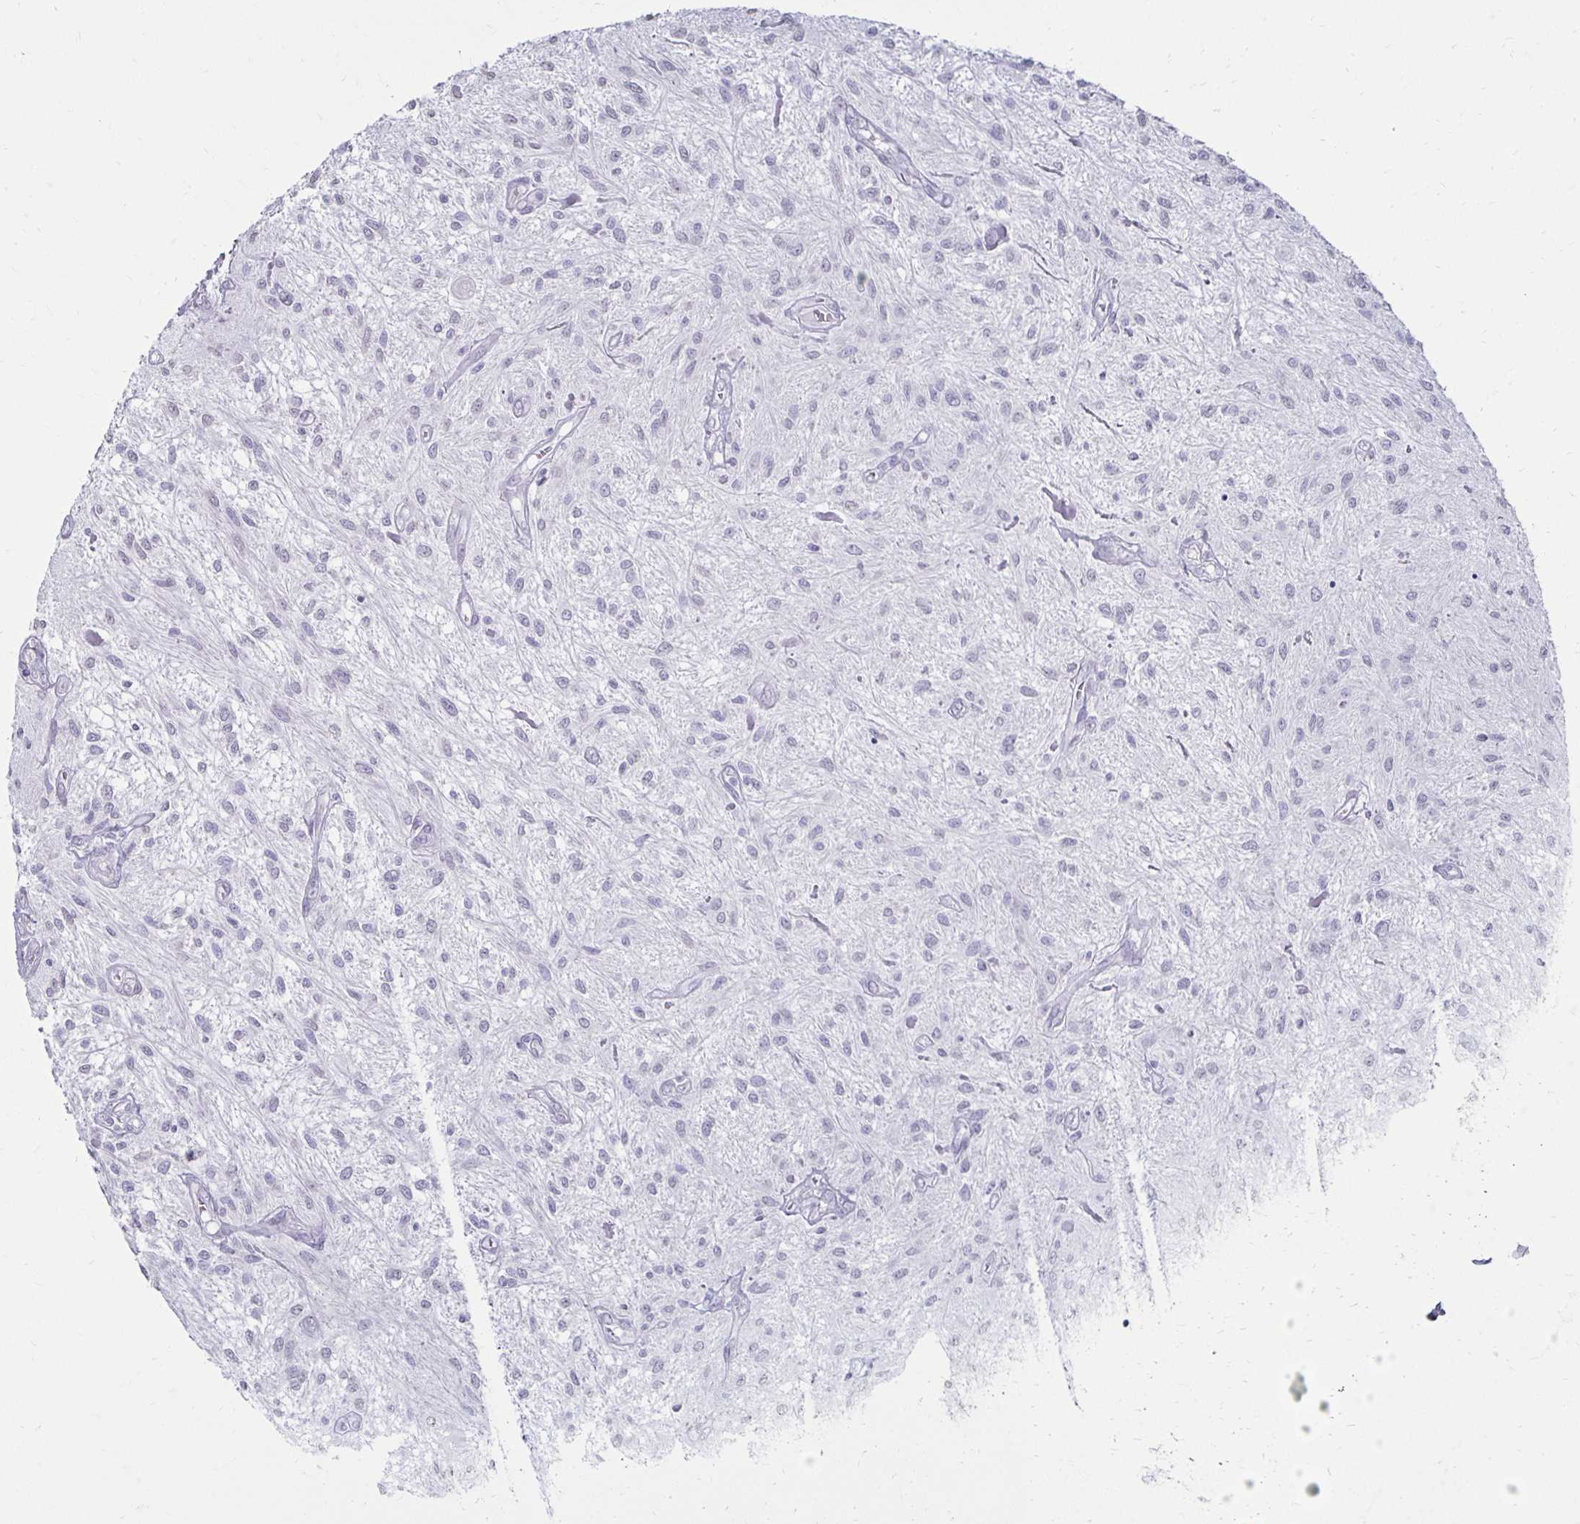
{"staining": {"intensity": "negative", "quantity": "none", "location": "none"}, "tissue": "glioma", "cell_type": "Tumor cells", "image_type": "cancer", "snomed": [{"axis": "morphology", "description": "Glioma, malignant, Low grade"}, {"axis": "topography", "description": "Cerebellum"}], "caption": "High power microscopy photomicrograph of an IHC image of malignant low-grade glioma, revealing no significant positivity in tumor cells.", "gene": "TOMM34", "patient": {"sex": "female", "age": 14}}